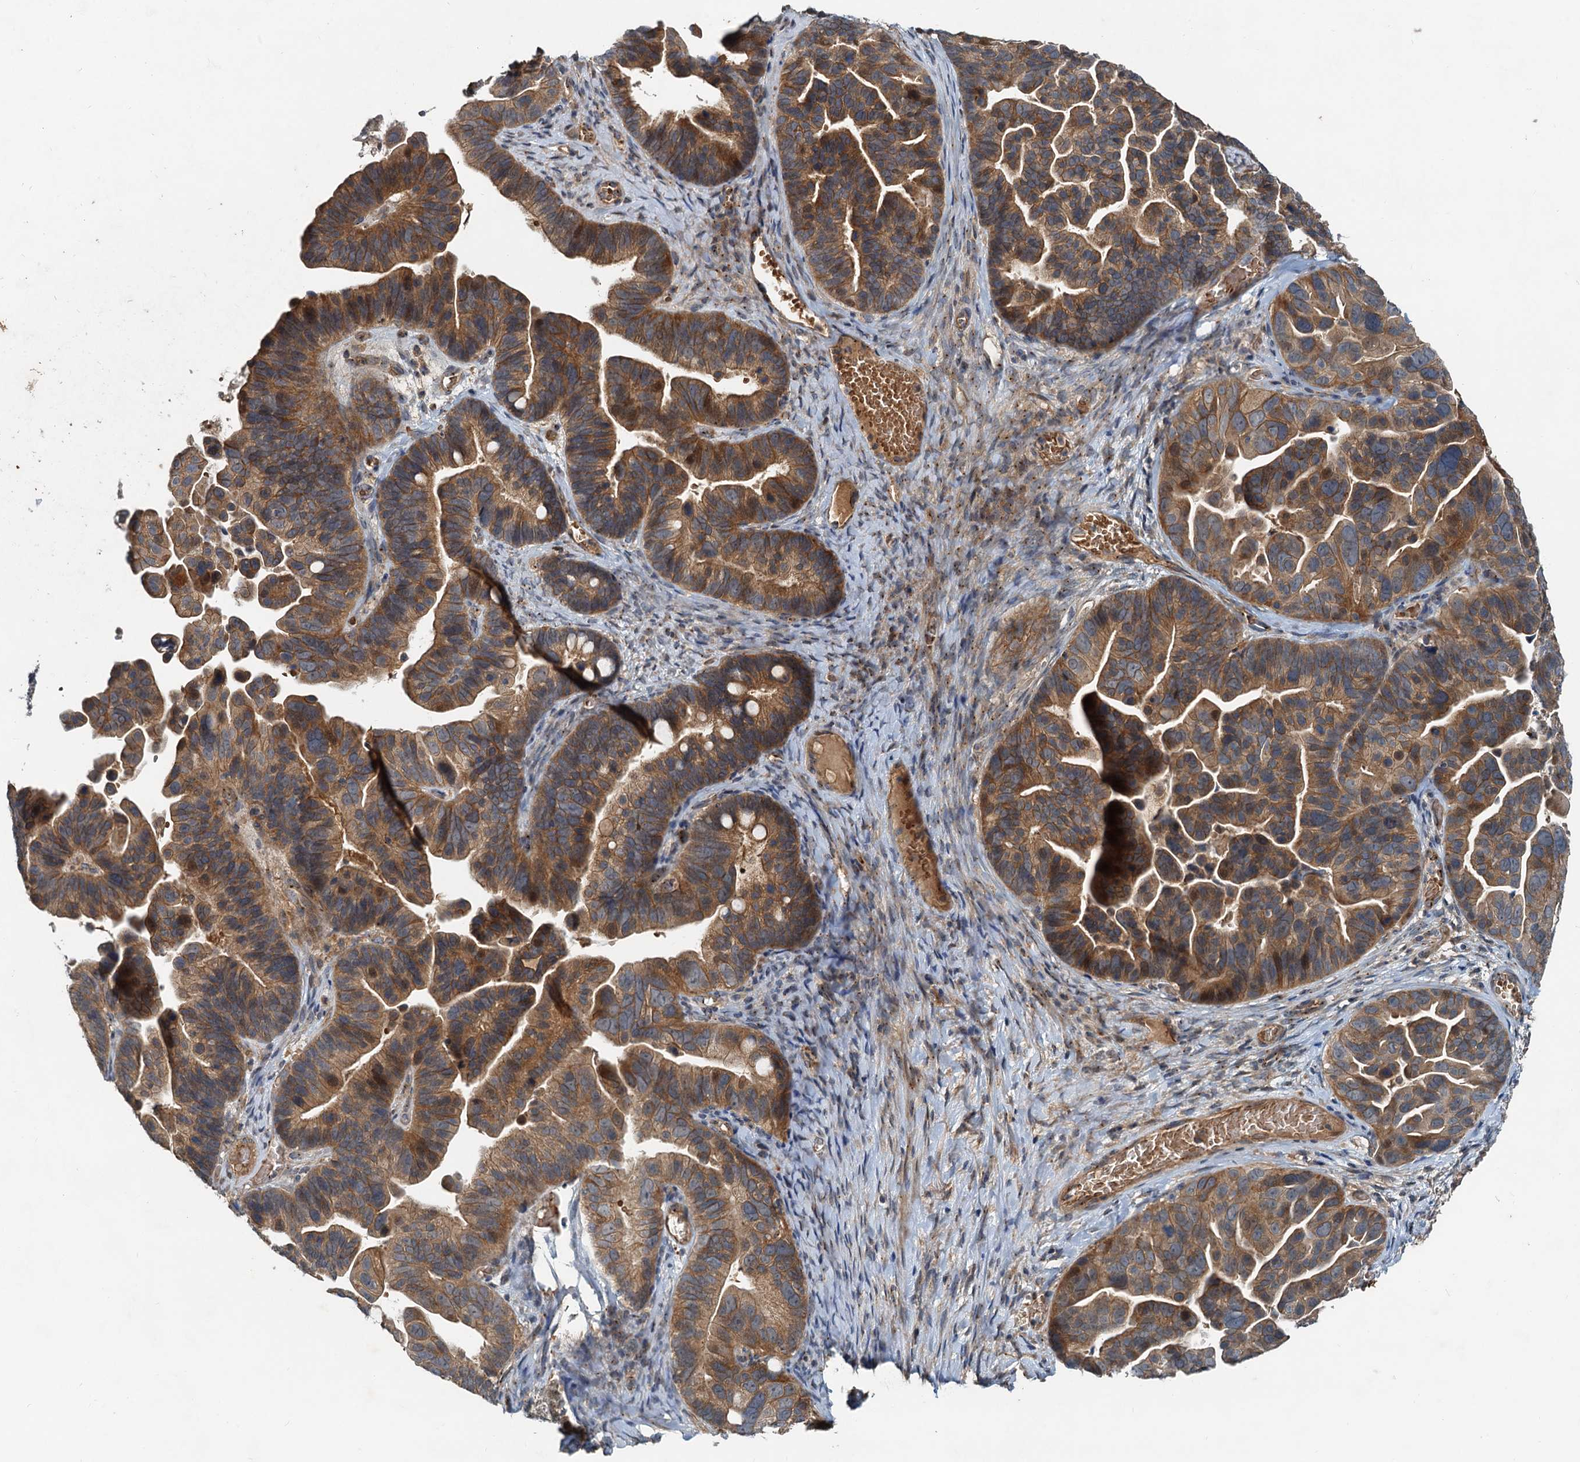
{"staining": {"intensity": "moderate", "quantity": ">75%", "location": "cytoplasmic/membranous"}, "tissue": "ovarian cancer", "cell_type": "Tumor cells", "image_type": "cancer", "snomed": [{"axis": "morphology", "description": "Cystadenocarcinoma, serous, NOS"}, {"axis": "topography", "description": "Ovary"}], "caption": "Immunohistochemistry micrograph of ovarian cancer (serous cystadenocarcinoma) stained for a protein (brown), which reveals medium levels of moderate cytoplasmic/membranous expression in approximately >75% of tumor cells.", "gene": "CEP68", "patient": {"sex": "female", "age": 56}}